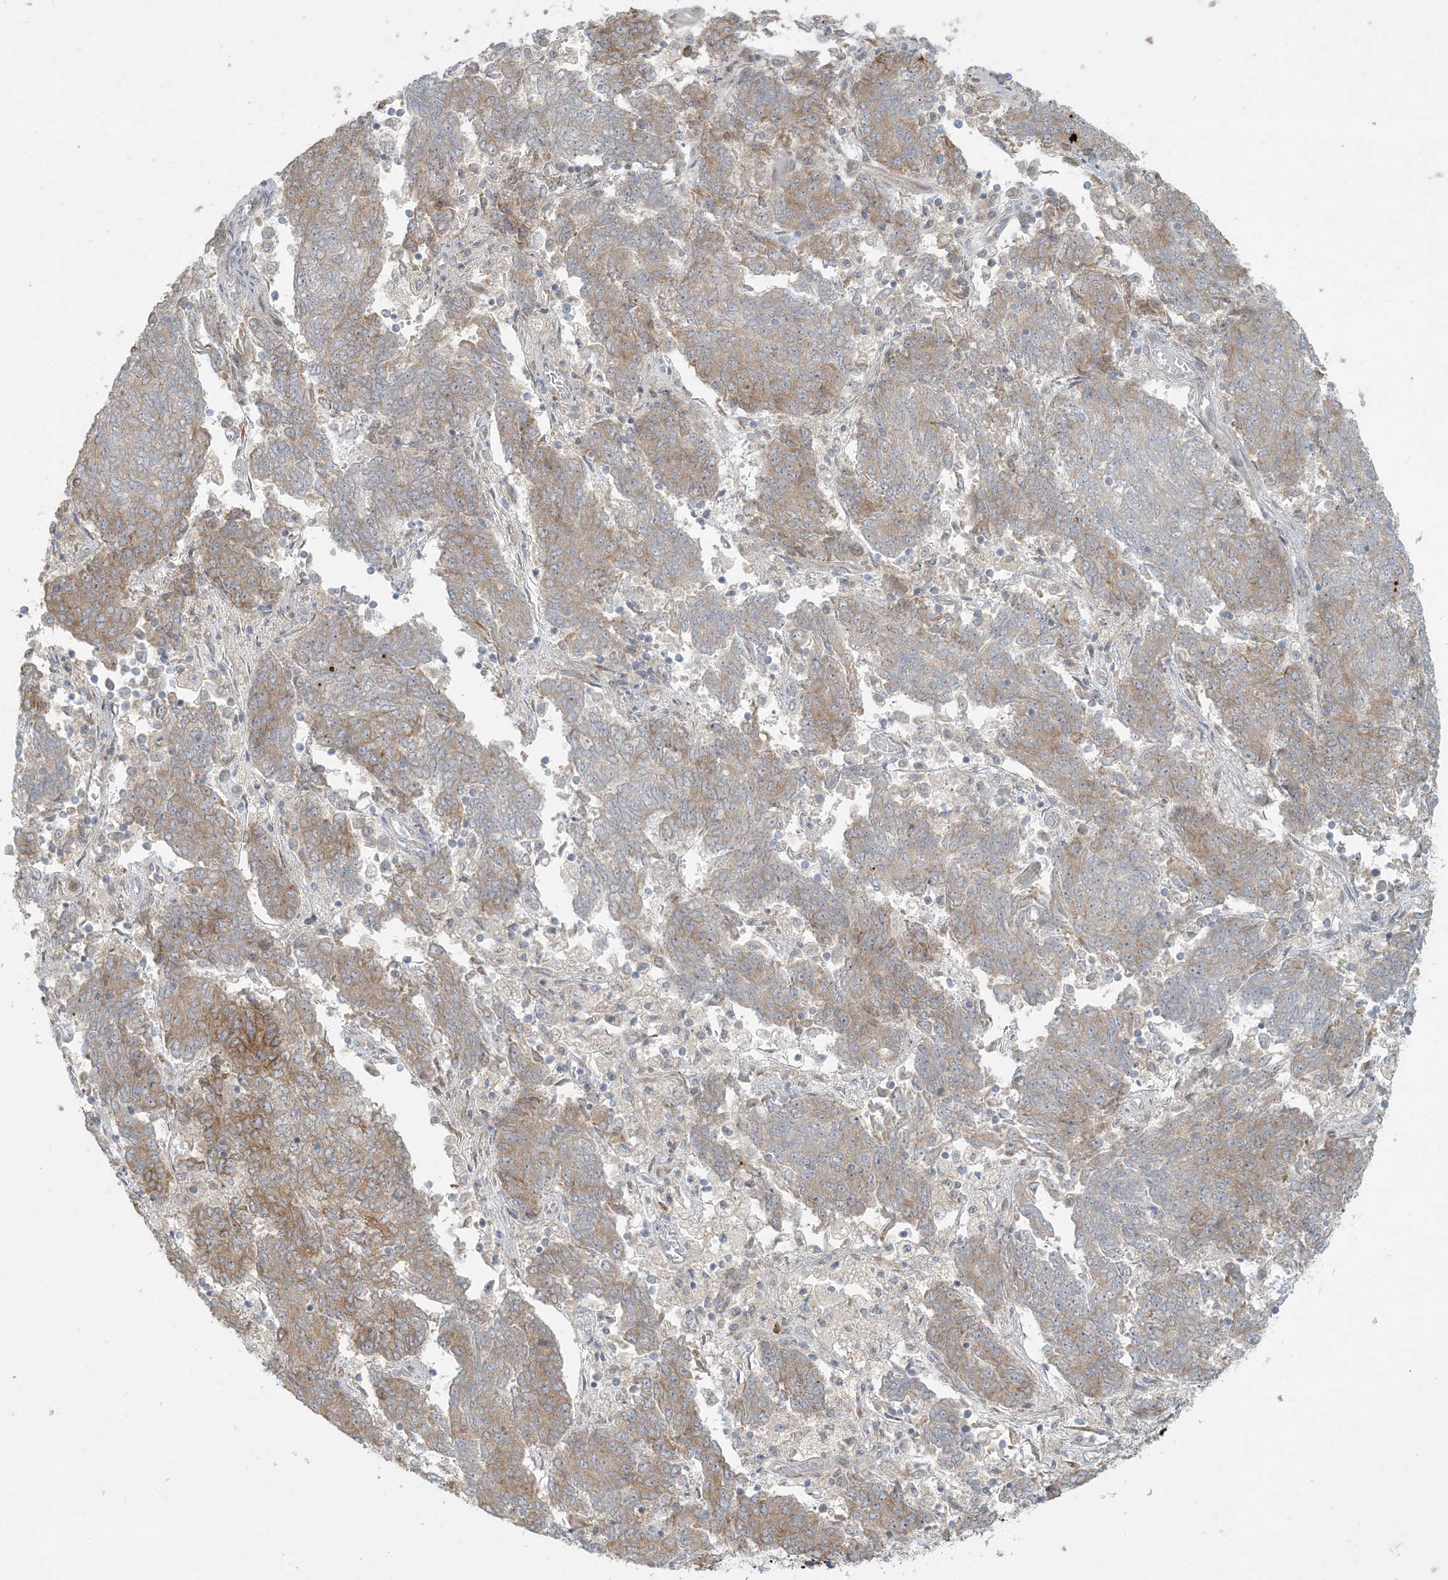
{"staining": {"intensity": "moderate", "quantity": "25%-75%", "location": "cytoplasmic/membranous"}, "tissue": "endometrial cancer", "cell_type": "Tumor cells", "image_type": "cancer", "snomed": [{"axis": "morphology", "description": "Adenocarcinoma, NOS"}, {"axis": "topography", "description": "Endometrium"}], "caption": "This image displays immunohistochemistry staining of endometrial adenocarcinoma, with medium moderate cytoplasmic/membranous staining in about 25%-75% of tumor cells.", "gene": "HACL1", "patient": {"sex": "female", "age": 80}}